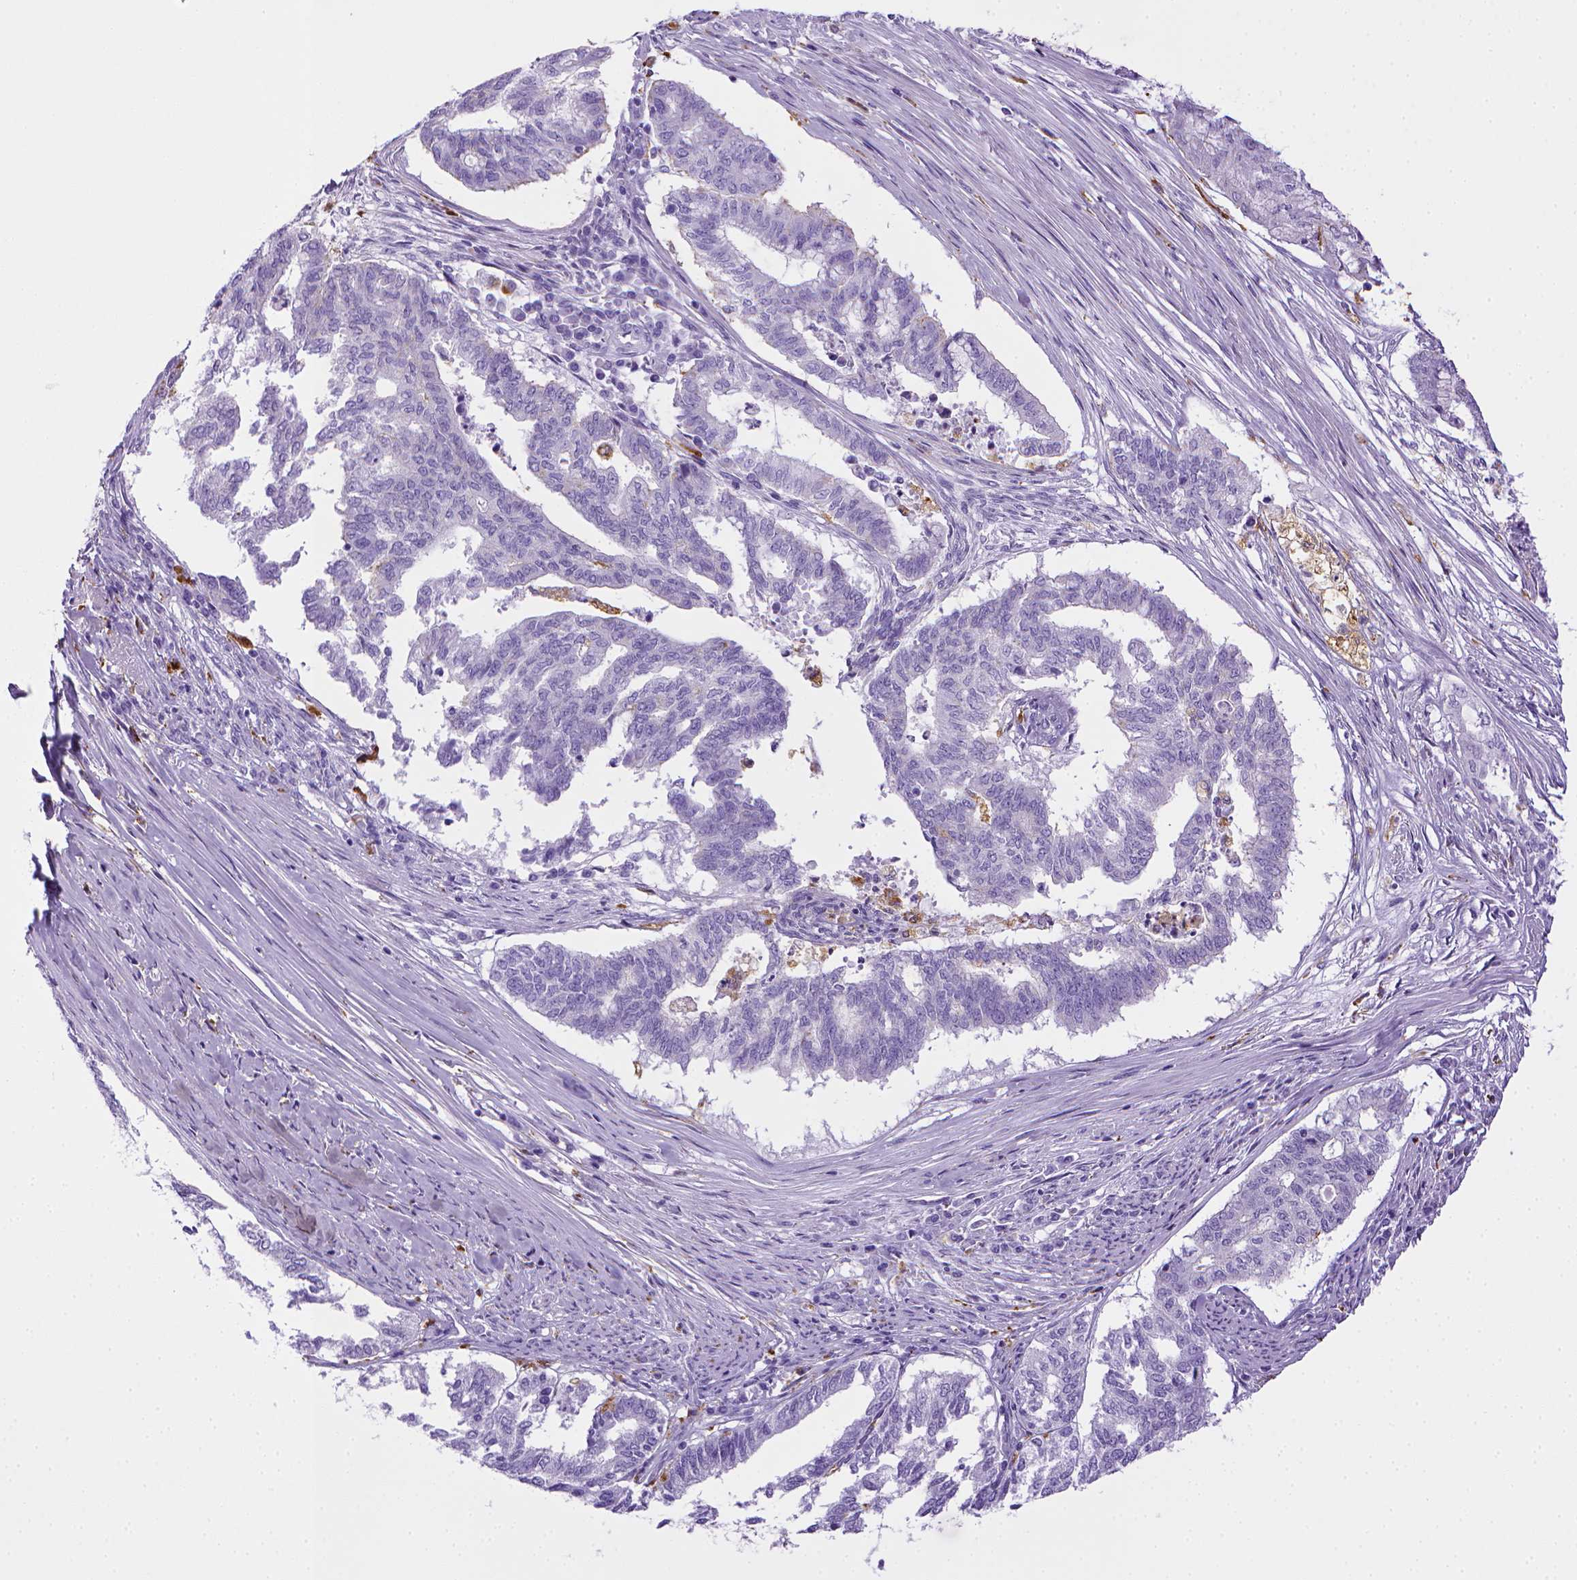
{"staining": {"intensity": "negative", "quantity": "none", "location": "none"}, "tissue": "endometrial cancer", "cell_type": "Tumor cells", "image_type": "cancer", "snomed": [{"axis": "morphology", "description": "Adenocarcinoma, NOS"}, {"axis": "topography", "description": "Endometrium"}], "caption": "Protein analysis of adenocarcinoma (endometrial) demonstrates no significant staining in tumor cells.", "gene": "CD68", "patient": {"sex": "female", "age": 79}}